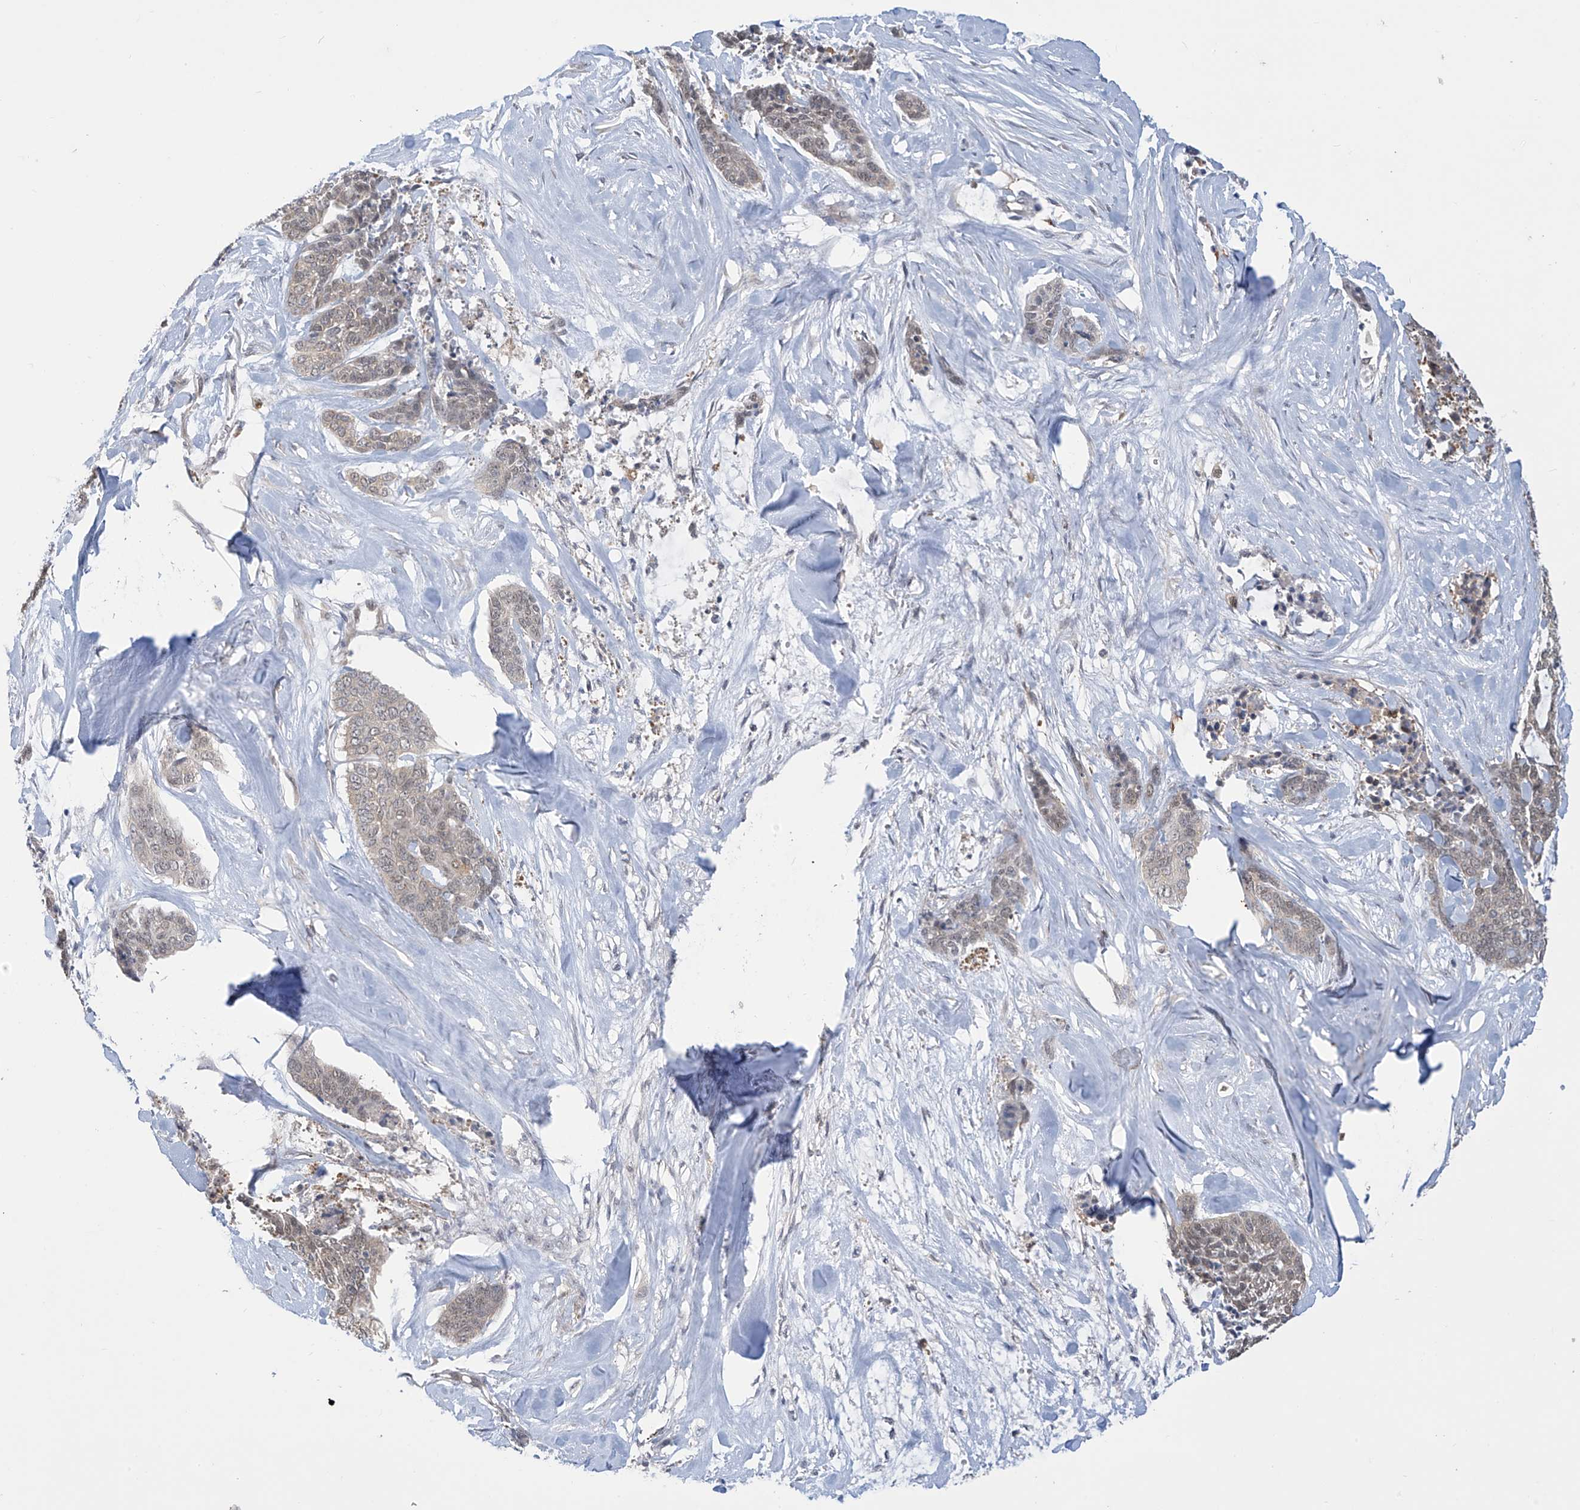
{"staining": {"intensity": "weak", "quantity": "25%-75%", "location": "cytoplasmic/membranous"}, "tissue": "skin cancer", "cell_type": "Tumor cells", "image_type": "cancer", "snomed": [{"axis": "morphology", "description": "Basal cell carcinoma"}, {"axis": "topography", "description": "Skin"}], "caption": "Tumor cells reveal low levels of weak cytoplasmic/membranous staining in about 25%-75% of cells in skin cancer.", "gene": "IDH1", "patient": {"sex": "female", "age": 64}}